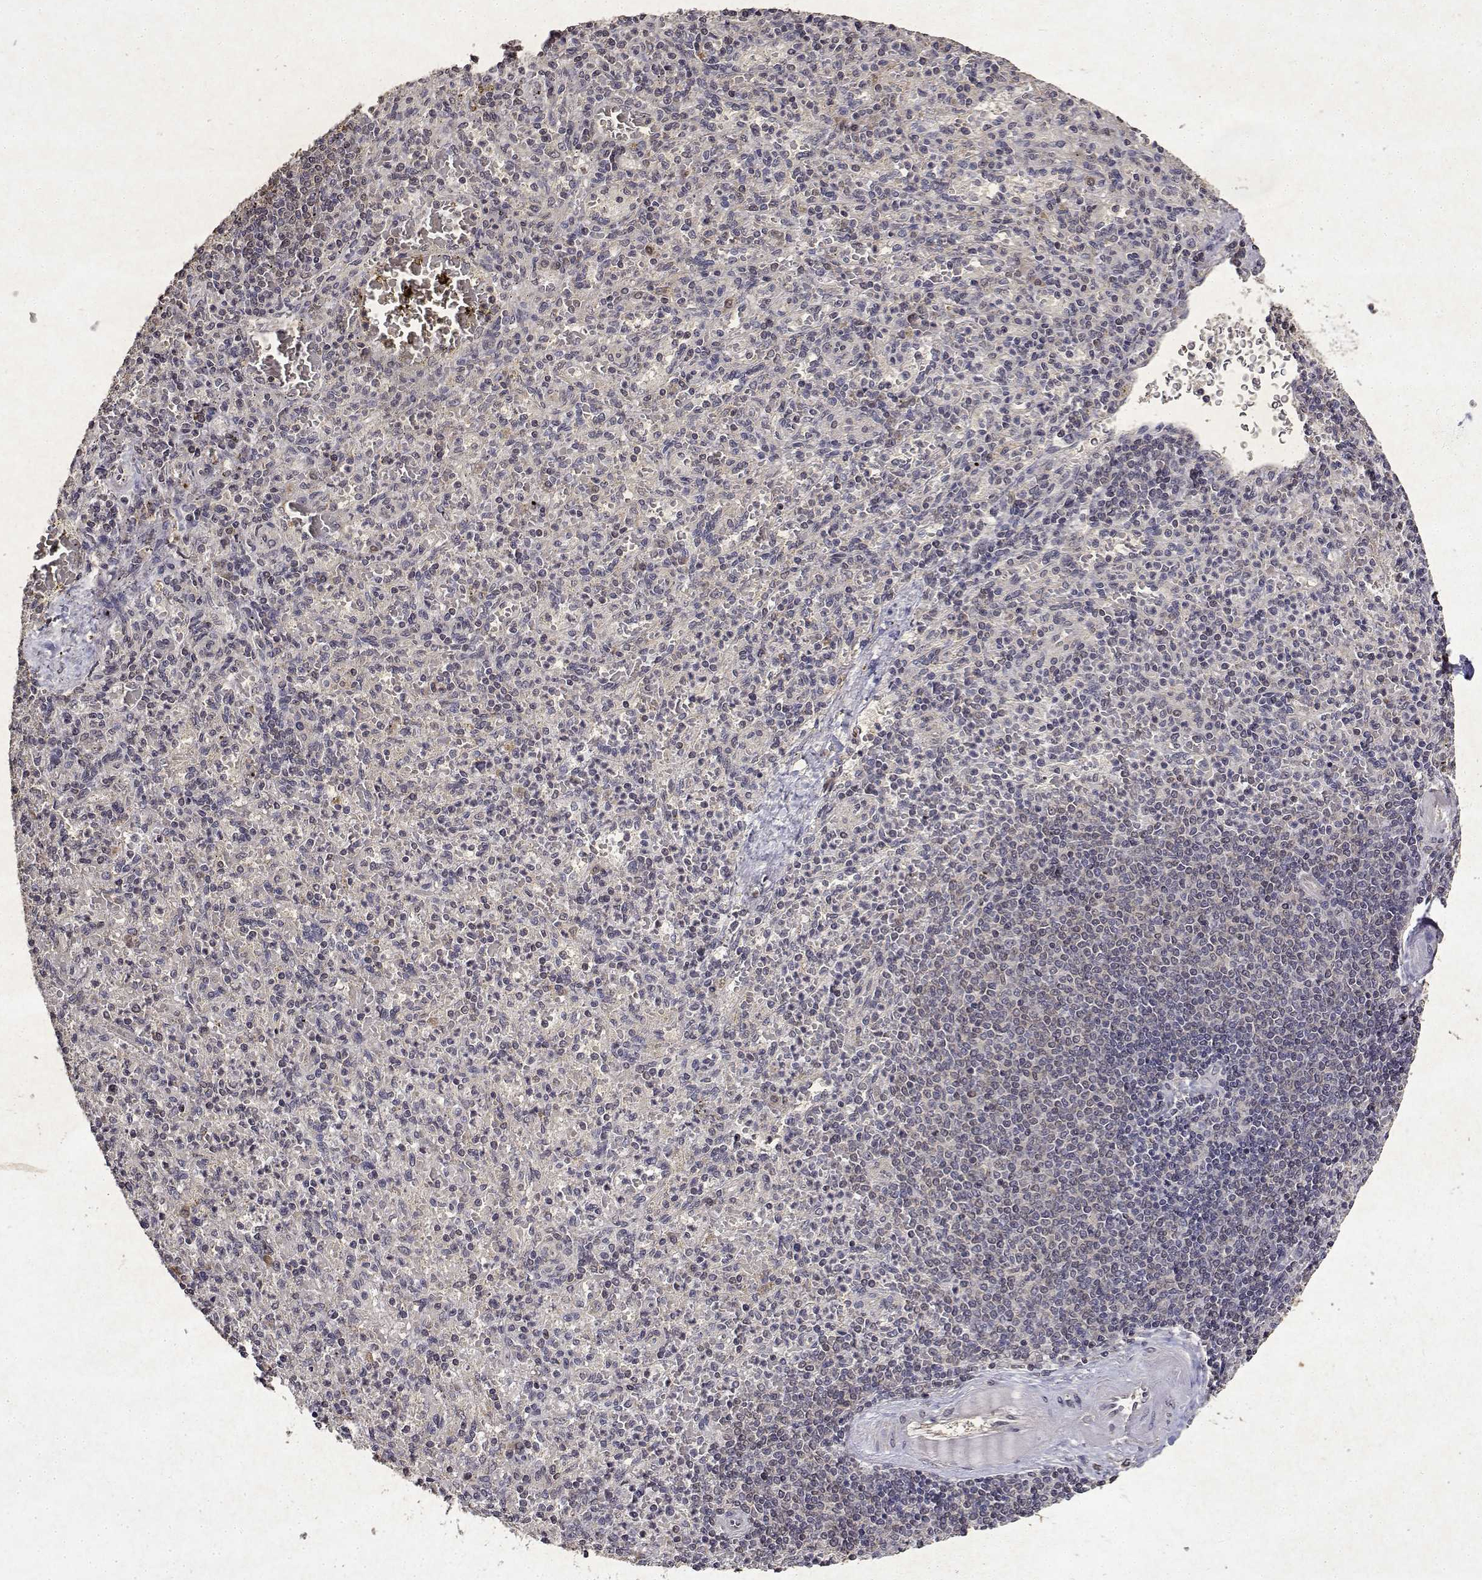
{"staining": {"intensity": "weak", "quantity": "<25%", "location": "cytoplasmic/membranous"}, "tissue": "spleen", "cell_type": "Cells in red pulp", "image_type": "normal", "snomed": [{"axis": "morphology", "description": "Normal tissue, NOS"}, {"axis": "topography", "description": "Spleen"}], "caption": "A photomicrograph of human spleen is negative for staining in cells in red pulp. (Brightfield microscopy of DAB (3,3'-diaminobenzidine) immunohistochemistry at high magnification).", "gene": "BDNF", "patient": {"sex": "female", "age": 74}}